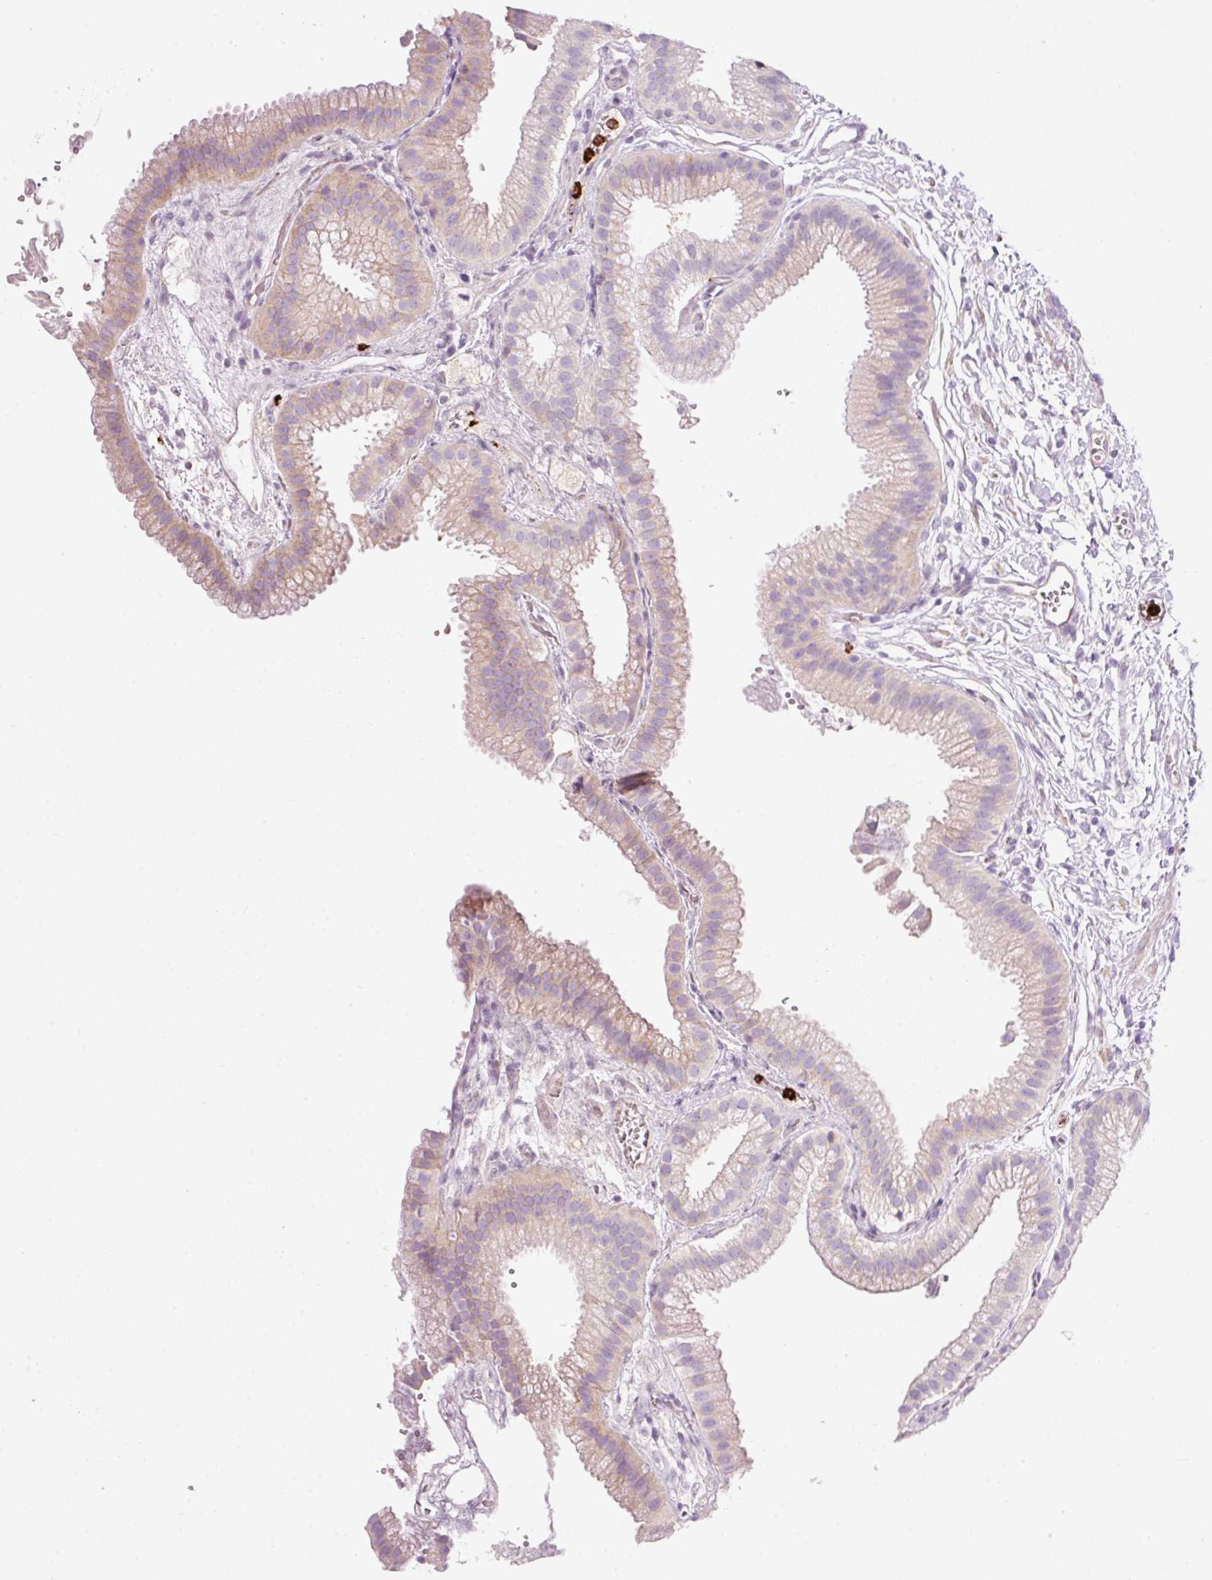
{"staining": {"intensity": "weak", "quantity": "25%-75%", "location": "cytoplasmic/membranous"}, "tissue": "gallbladder", "cell_type": "Glandular cells", "image_type": "normal", "snomed": [{"axis": "morphology", "description": "Normal tissue, NOS"}, {"axis": "topography", "description": "Gallbladder"}], "caption": "An image of human gallbladder stained for a protein demonstrates weak cytoplasmic/membranous brown staining in glandular cells.", "gene": "MAP3K3", "patient": {"sex": "female", "age": 63}}